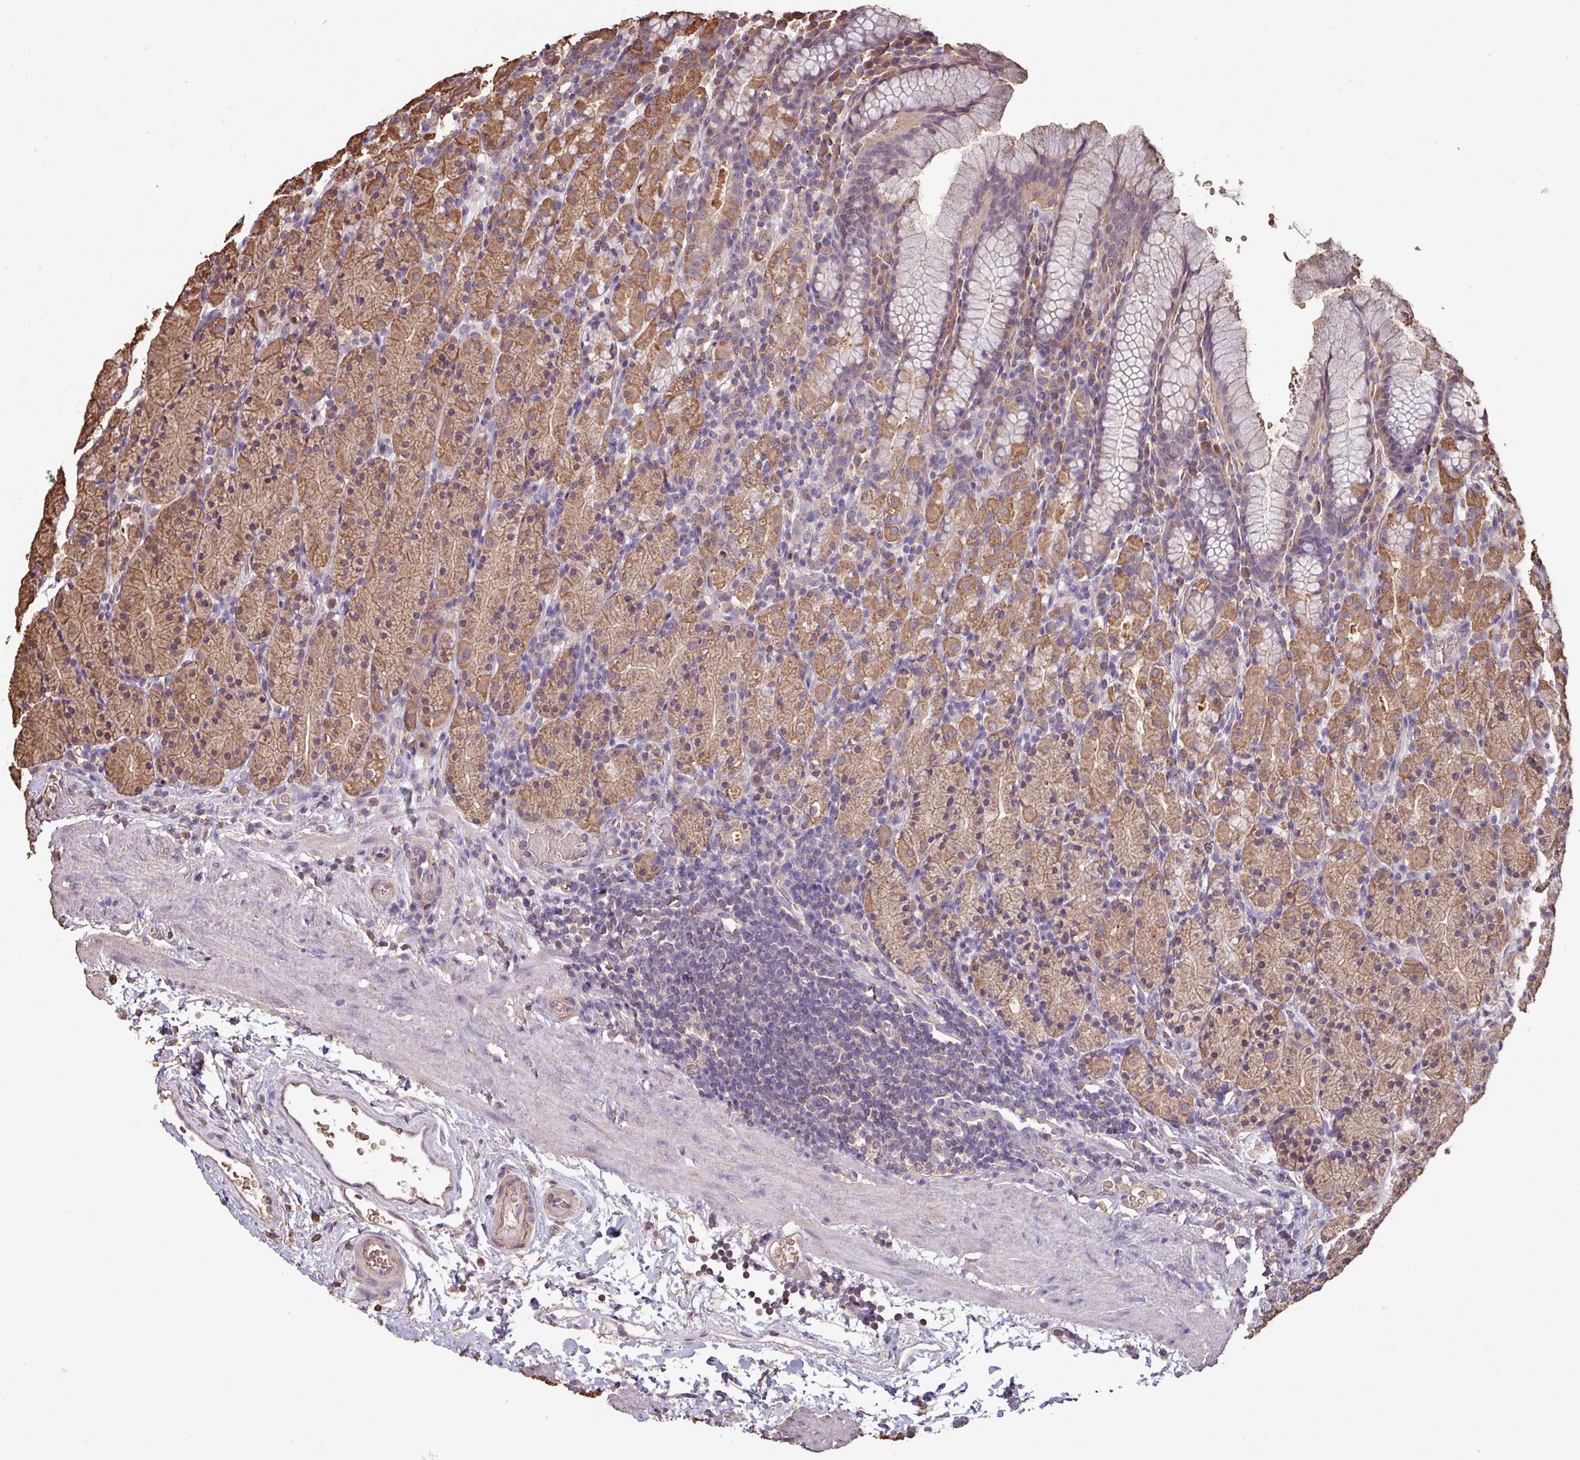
{"staining": {"intensity": "moderate", "quantity": ">75%", "location": "cytoplasmic/membranous"}, "tissue": "stomach", "cell_type": "Glandular cells", "image_type": "normal", "snomed": [{"axis": "morphology", "description": "Normal tissue, NOS"}, {"axis": "topography", "description": "Stomach, upper"}, {"axis": "topography", "description": "Stomach"}], "caption": "Moderate cytoplasmic/membranous positivity is seen in about >75% of glandular cells in unremarkable stomach. (DAB (3,3'-diaminobenzidine) = brown stain, brightfield microscopy at high magnification).", "gene": "CAMK2A", "patient": {"sex": "male", "age": 62}}